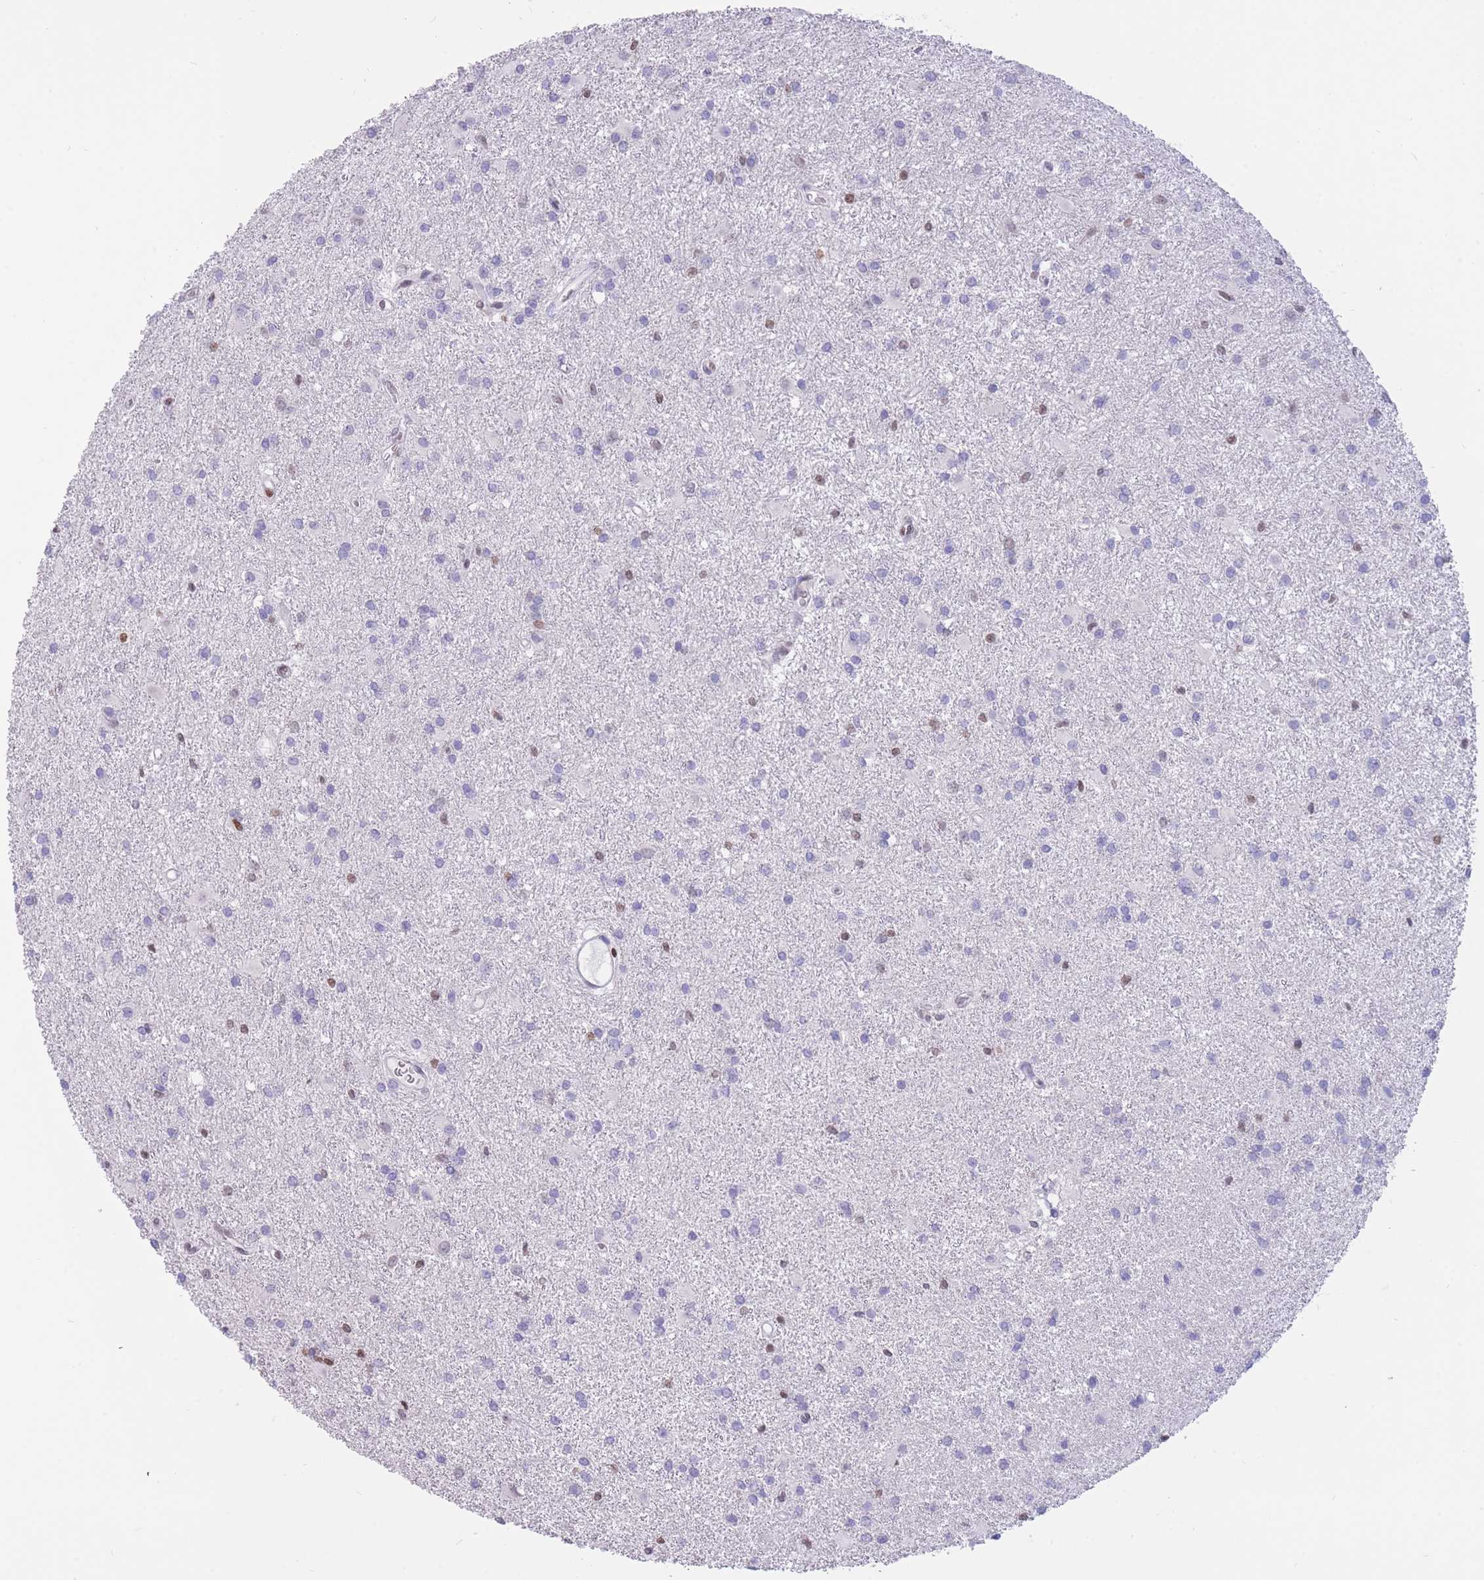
{"staining": {"intensity": "weak", "quantity": "<25%", "location": "nuclear"}, "tissue": "glioma", "cell_type": "Tumor cells", "image_type": "cancer", "snomed": [{"axis": "morphology", "description": "Glioma, malignant, High grade"}, {"axis": "topography", "description": "Brain"}], "caption": "High magnification brightfield microscopy of glioma stained with DAB (brown) and counterstained with hematoxylin (blue): tumor cells show no significant expression. Brightfield microscopy of immunohistochemistry stained with DAB (3,3'-diaminobenzidine) (brown) and hematoxylin (blue), captured at high magnification.", "gene": "HMGN1", "patient": {"sex": "female", "age": 50}}